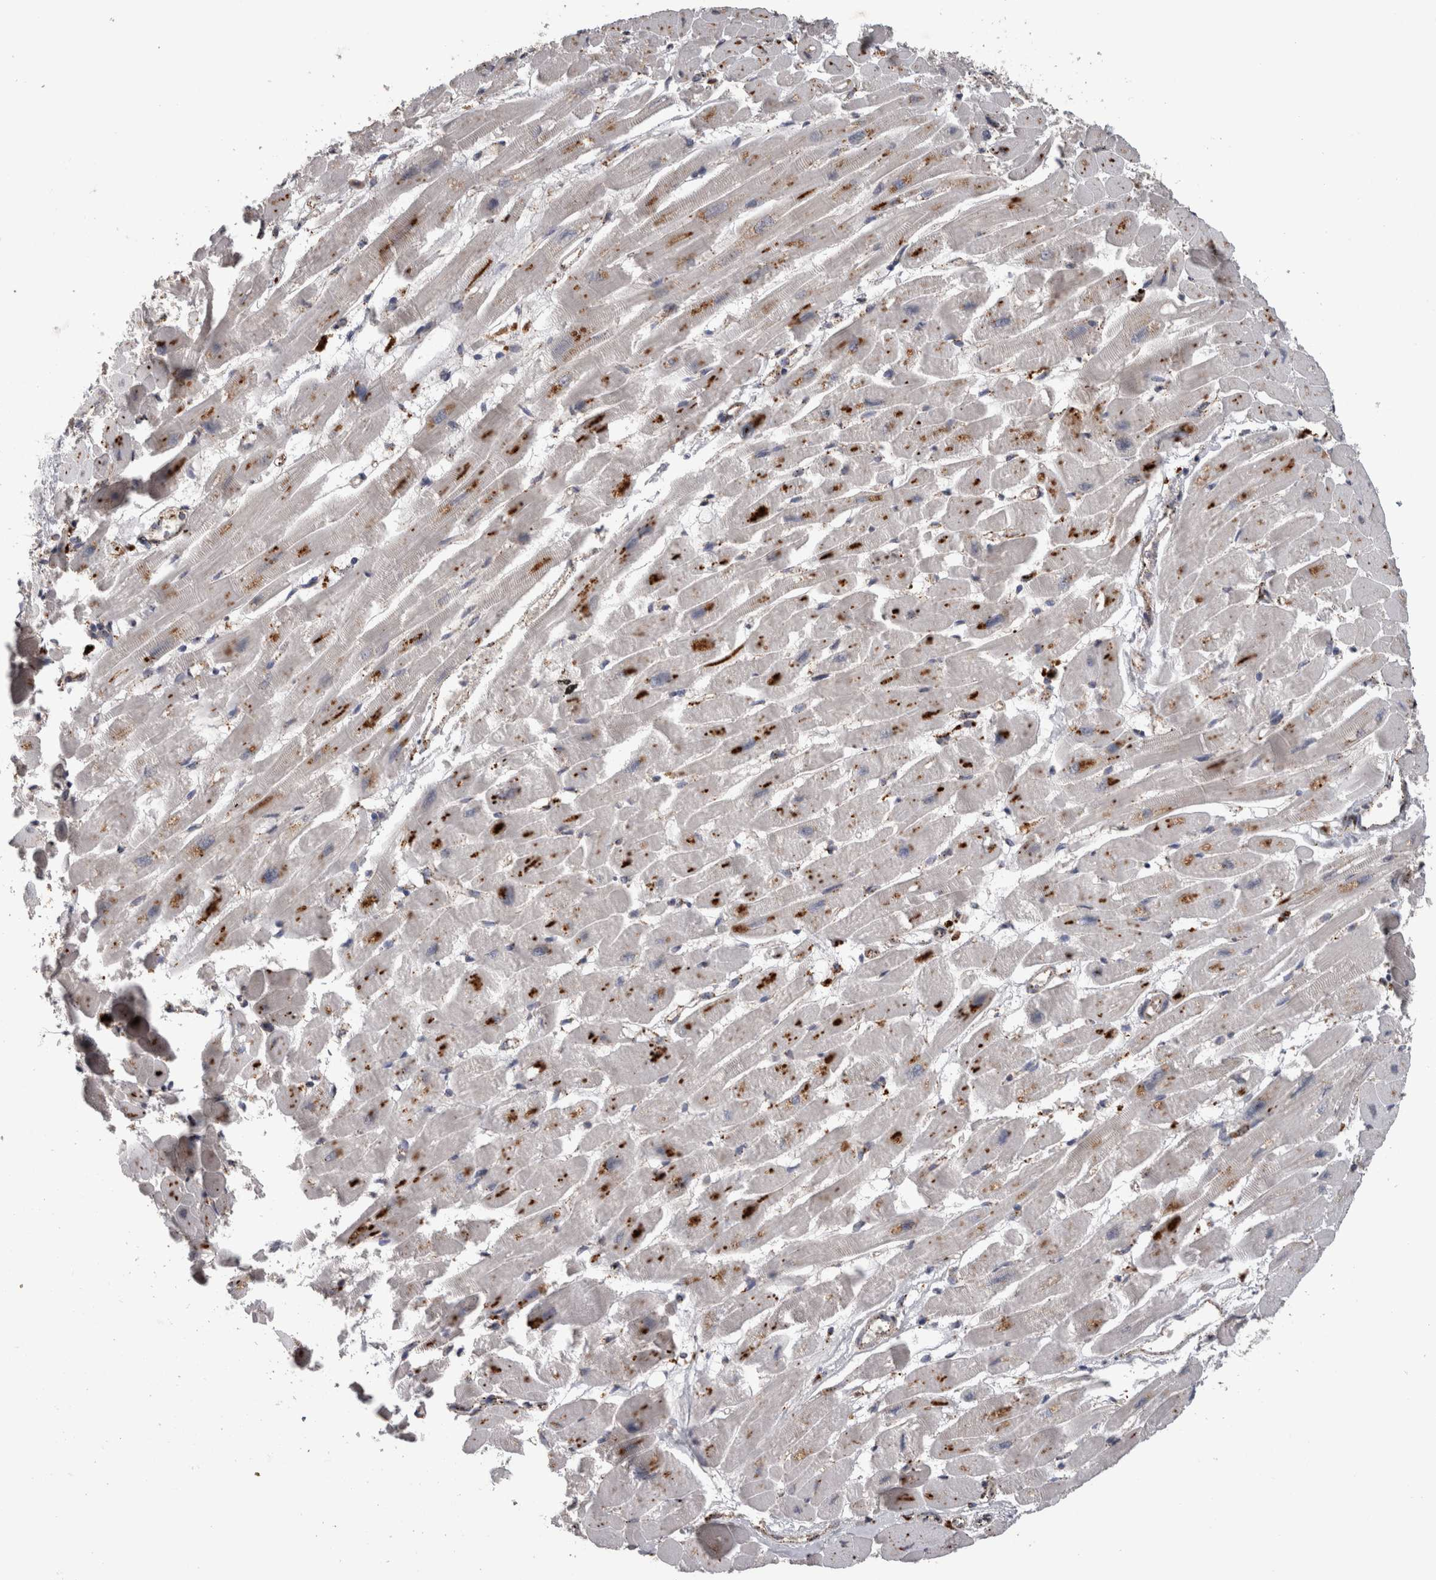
{"staining": {"intensity": "strong", "quantity": "25%-75%", "location": "cytoplasmic/membranous"}, "tissue": "heart muscle", "cell_type": "Cardiomyocytes", "image_type": "normal", "snomed": [{"axis": "morphology", "description": "Normal tissue, NOS"}, {"axis": "topography", "description": "Heart"}], "caption": "High-power microscopy captured an IHC histopathology image of normal heart muscle, revealing strong cytoplasmic/membranous positivity in approximately 25%-75% of cardiomyocytes.", "gene": "CTSZ", "patient": {"sex": "female", "age": 54}}